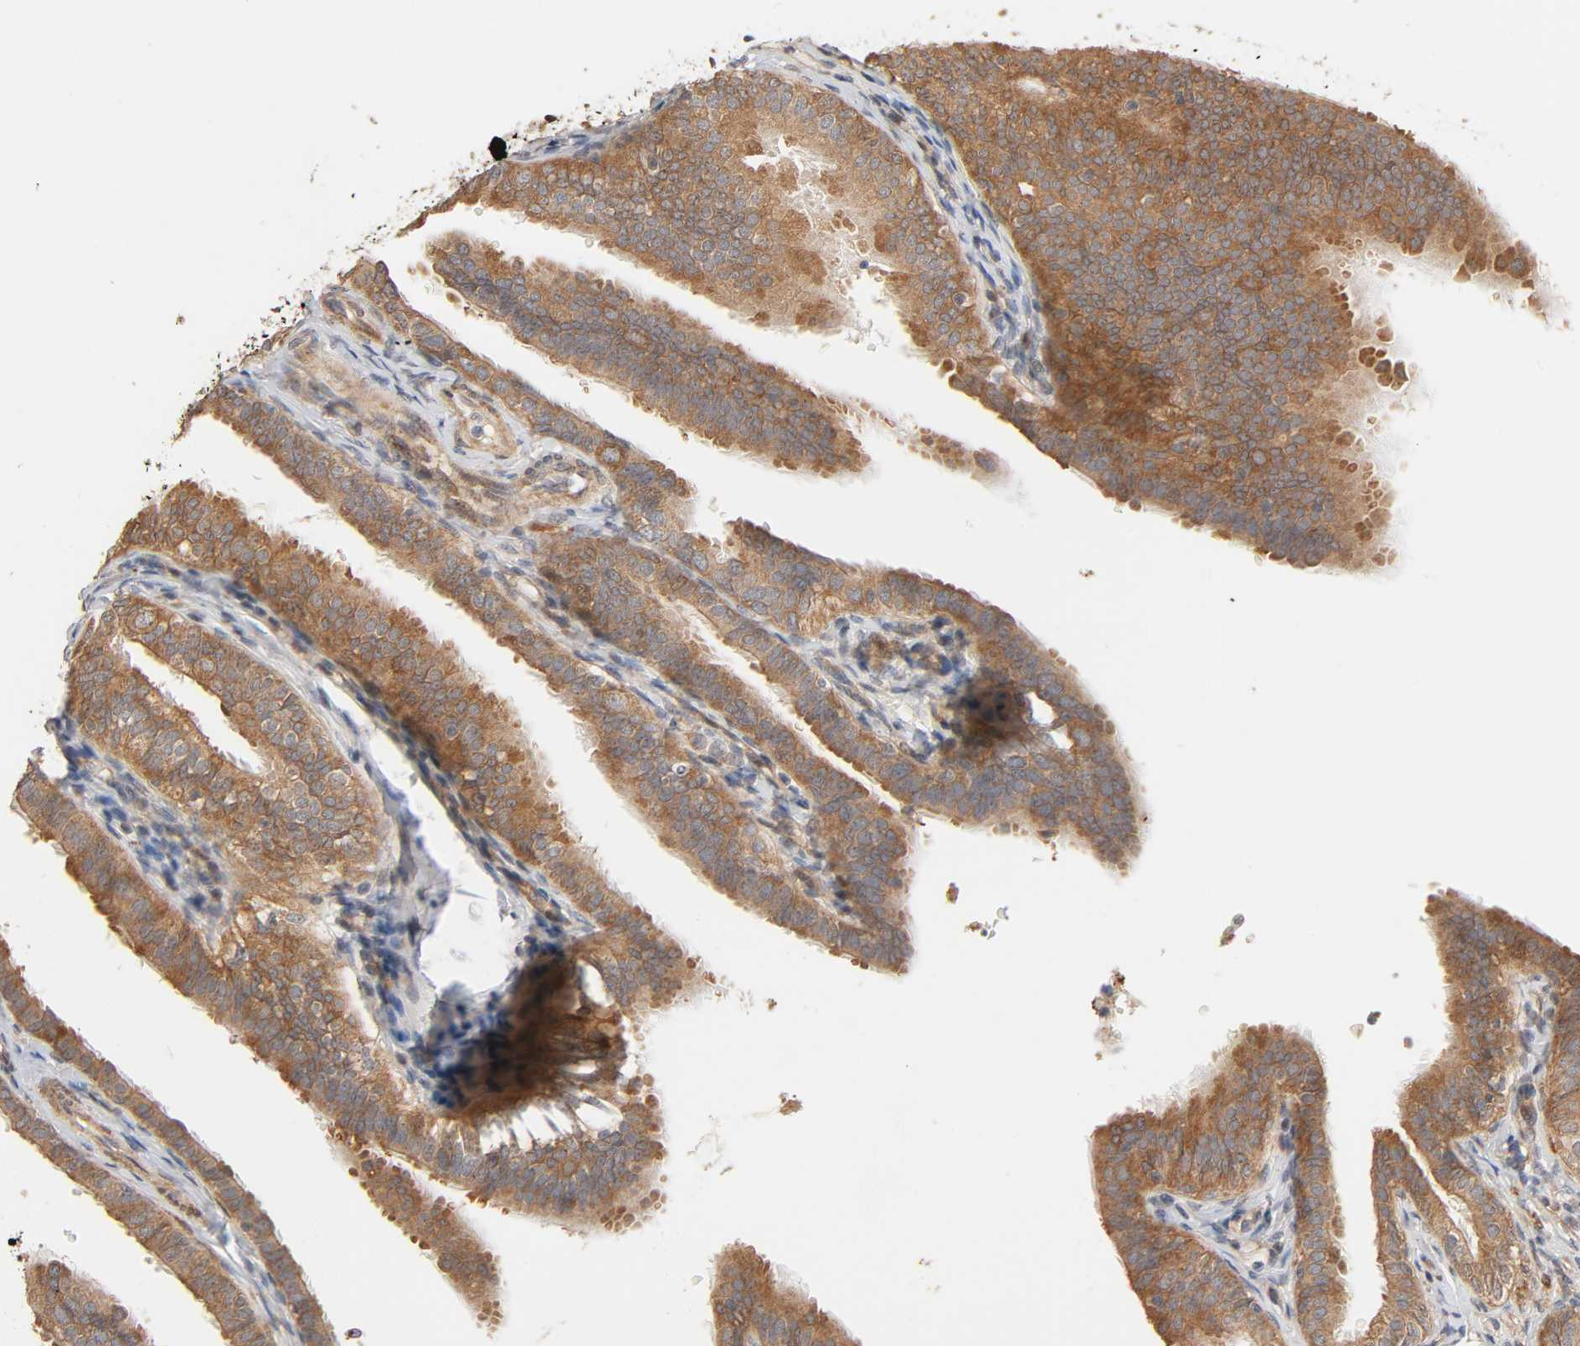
{"staining": {"intensity": "moderate", "quantity": ">75%", "location": "cytoplasmic/membranous"}, "tissue": "fallopian tube", "cell_type": "Glandular cells", "image_type": "normal", "snomed": [{"axis": "morphology", "description": "Normal tissue, NOS"}, {"axis": "morphology", "description": "Dermoid, NOS"}, {"axis": "topography", "description": "Fallopian tube"}], "caption": "Immunohistochemistry (IHC) image of benign fallopian tube: human fallopian tube stained using IHC exhibits medium levels of moderate protein expression localized specifically in the cytoplasmic/membranous of glandular cells, appearing as a cytoplasmic/membranous brown color.", "gene": "NEMF", "patient": {"sex": "female", "age": 33}}